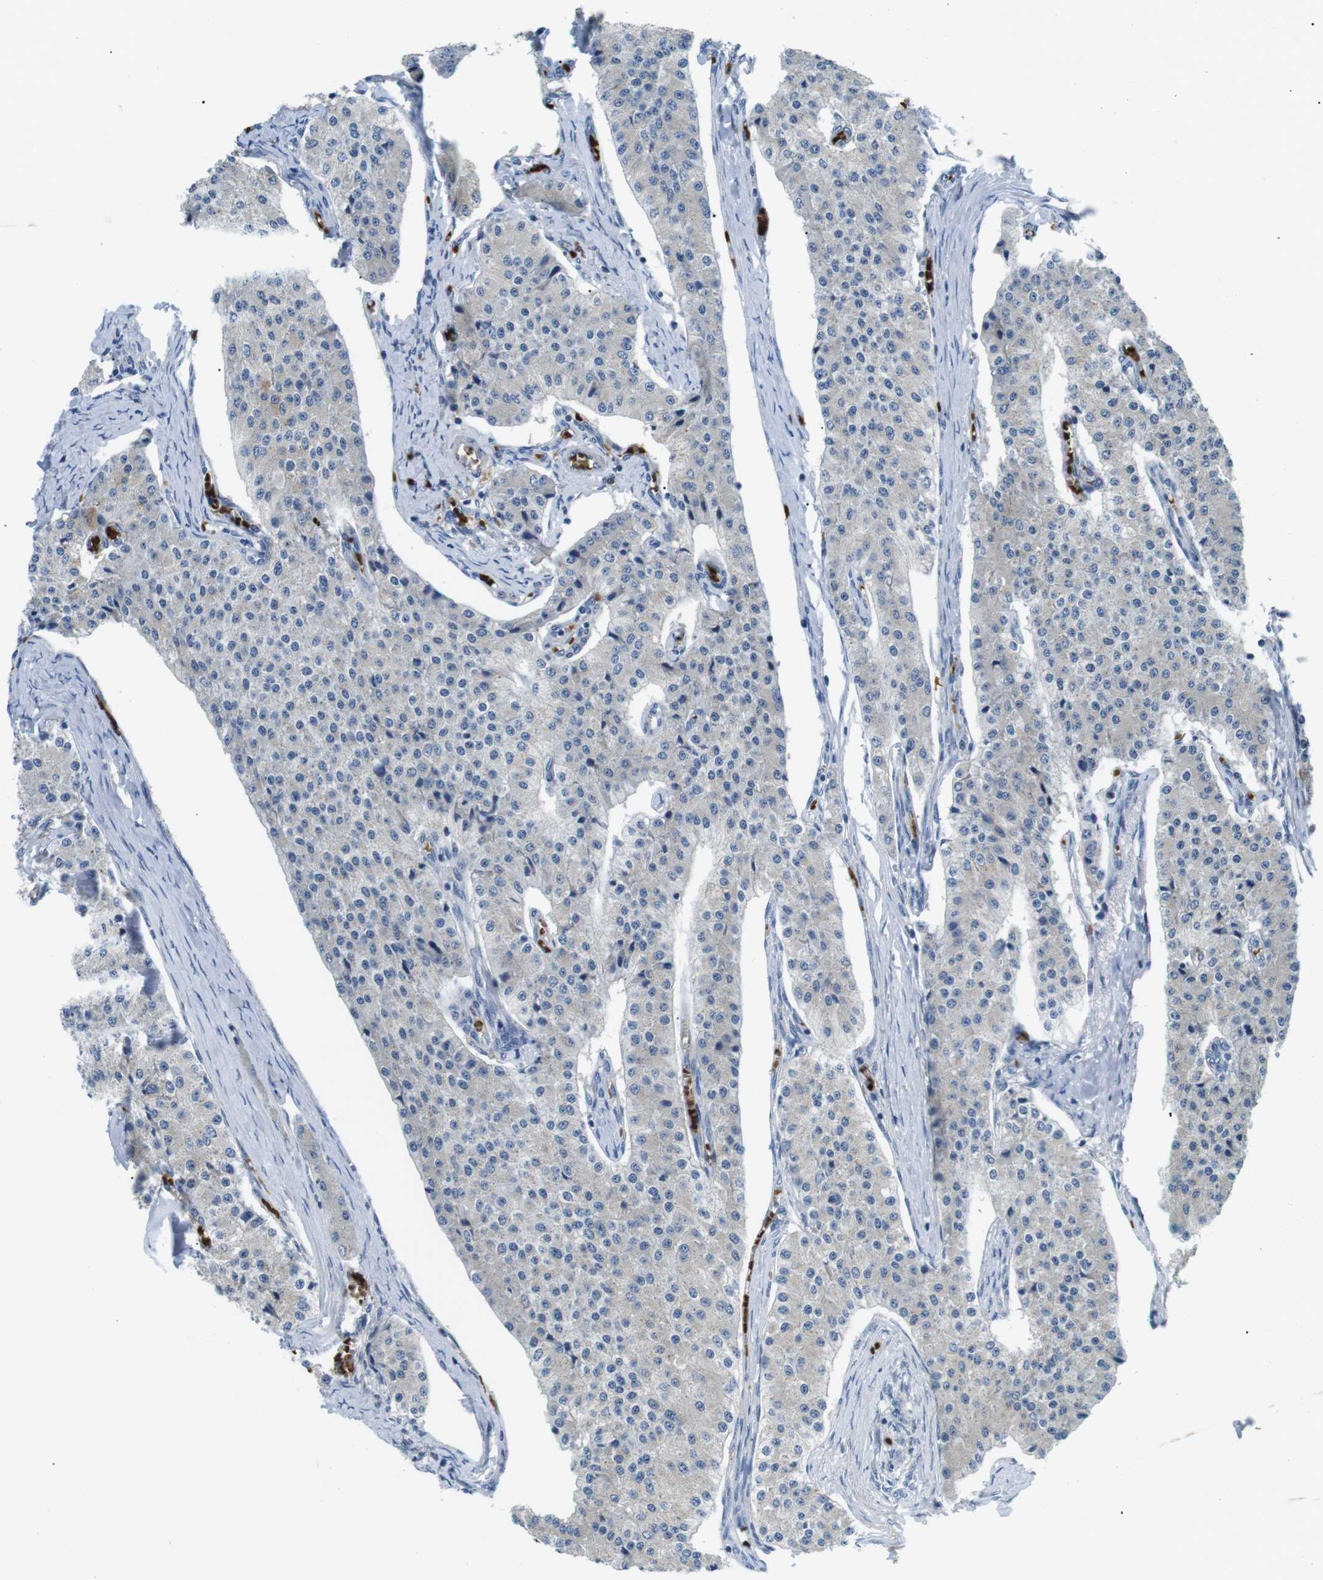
{"staining": {"intensity": "negative", "quantity": "none", "location": "none"}, "tissue": "carcinoid", "cell_type": "Tumor cells", "image_type": "cancer", "snomed": [{"axis": "morphology", "description": "Carcinoid, malignant, NOS"}, {"axis": "topography", "description": "Colon"}], "caption": "Histopathology image shows no protein expression in tumor cells of carcinoid tissue.", "gene": "WSCD1", "patient": {"sex": "female", "age": 52}}